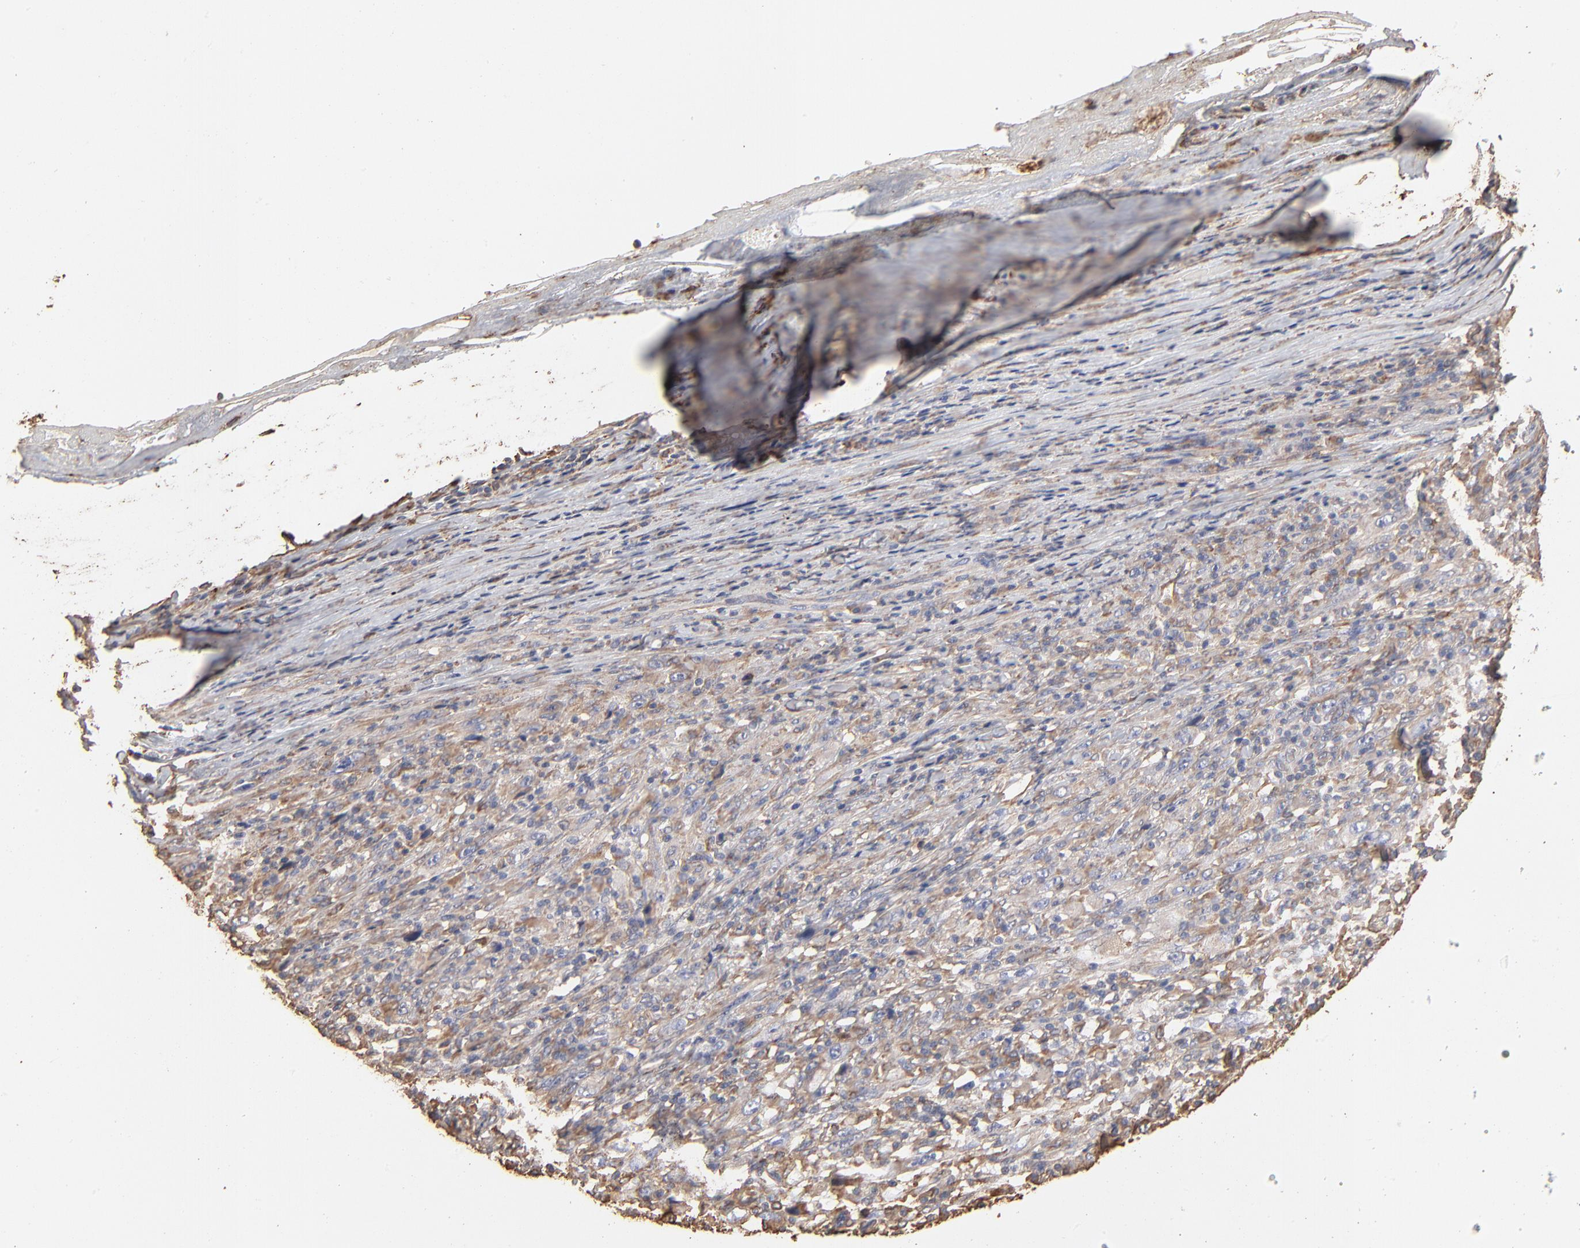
{"staining": {"intensity": "weak", "quantity": ">75%", "location": "cytoplasmic/membranous"}, "tissue": "melanoma", "cell_type": "Tumor cells", "image_type": "cancer", "snomed": [{"axis": "morphology", "description": "Malignant melanoma, Metastatic site"}, {"axis": "topography", "description": "Skin"}], "caption": "Malignant melanoma (metastatic site) stained with a brown dye shows weak cytoplasmic/membranous positive staining in approximately >75% of tumor cells.", "gene": "PDIA3", "patient": {"sex": "female", "age": 56}}